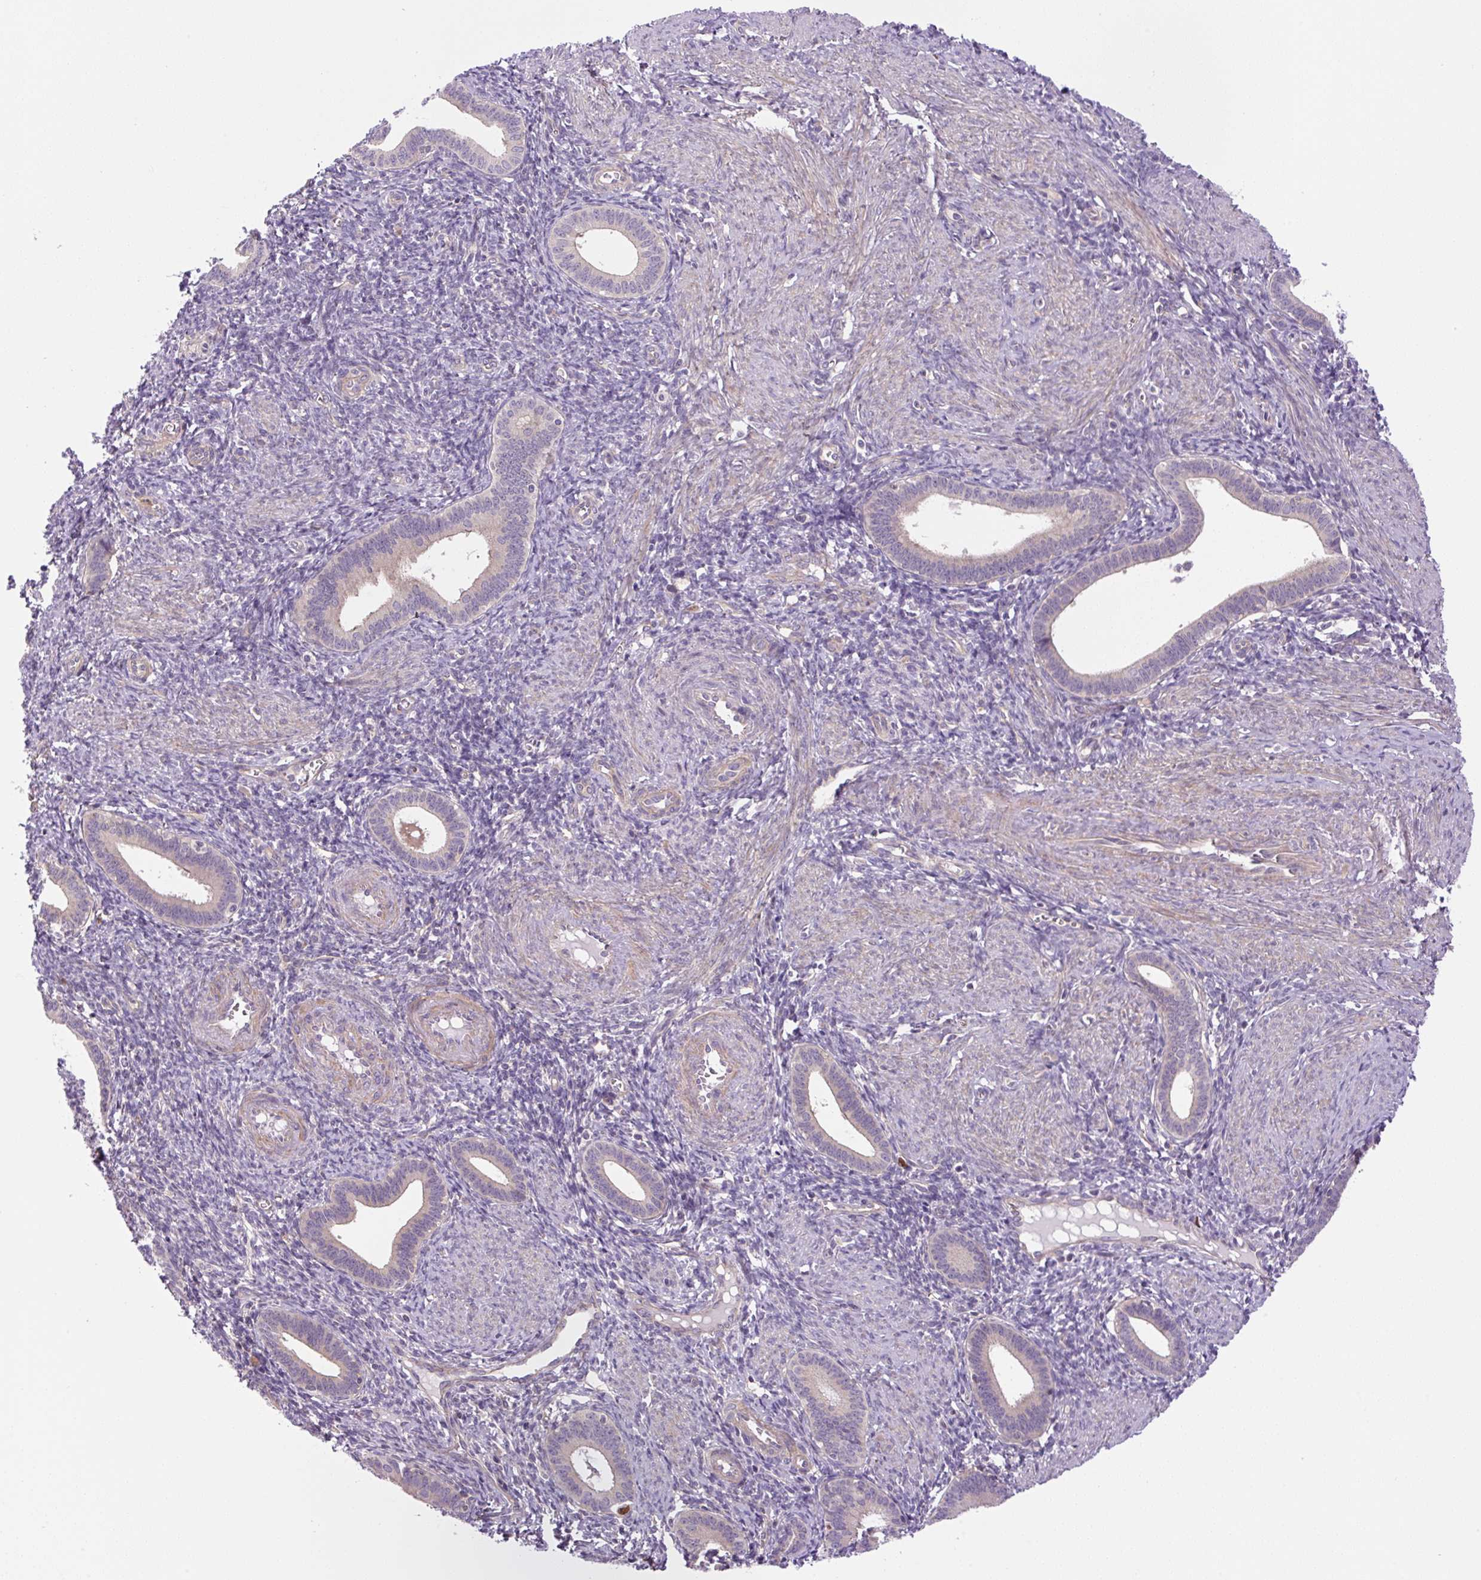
{"staining": {"intensity": "negative", "quantity": "none", "location": "none"}, "tissue": "endometrium", "cell_type": "Cells in endometrial stroma", "image_type": "normal", "snomed": [{"axis": "morphology", "description": "Normal tissue, NOS"}, {"axis": "topography", "description": "Endometrium"}], "caption": "DAB immunohistochemical staining of unremarkable endometrium demonstrates no significant positivity in cells in endometrial stroma.", "gene": "KIFC1", "patient": {"sex": "female", "age": 41}}